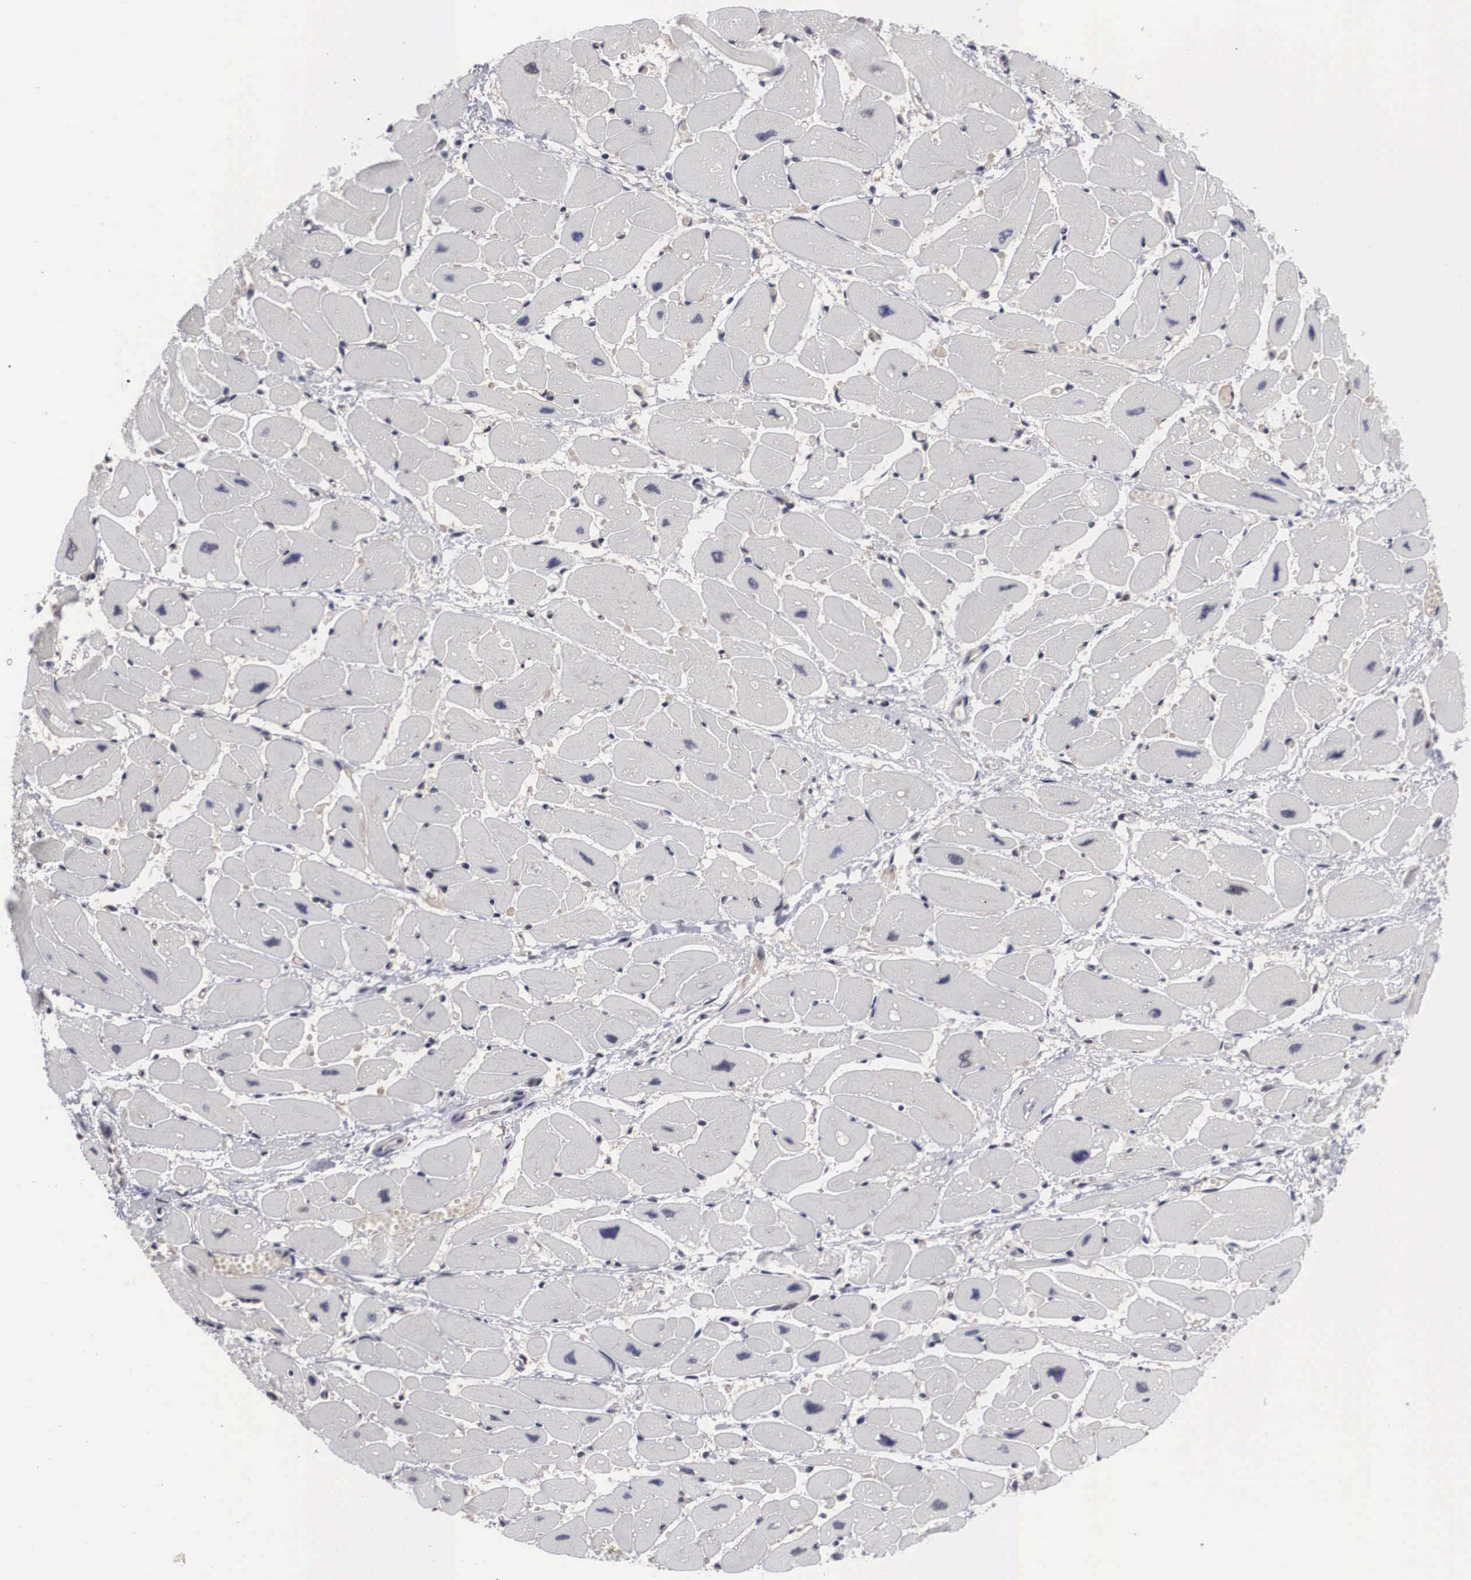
{"staining": {"intensity": "negative", "quantity": "none", "location": "none"}, "tissue": "heart muscle", "cell_type": "Cardiomyocytes", "image_type": "normal", "snomed": [{"axis": "morphology", "description": "Normal tissue, NOS"}, {"axis": "topography", "description": "Heart"}], "caption": "Image shows no protein positivity in cardiomyocytes of unremarkable heart muscle. Brightfield microscopy of immunohistochemistry (IHC) stained with DAB (3,3'-diaminobenzidine) (brown) and hematoxylin (blue), captured at high magnification.", "gene": "OTX2", "patient": {"sex": "female", "age": 54}}